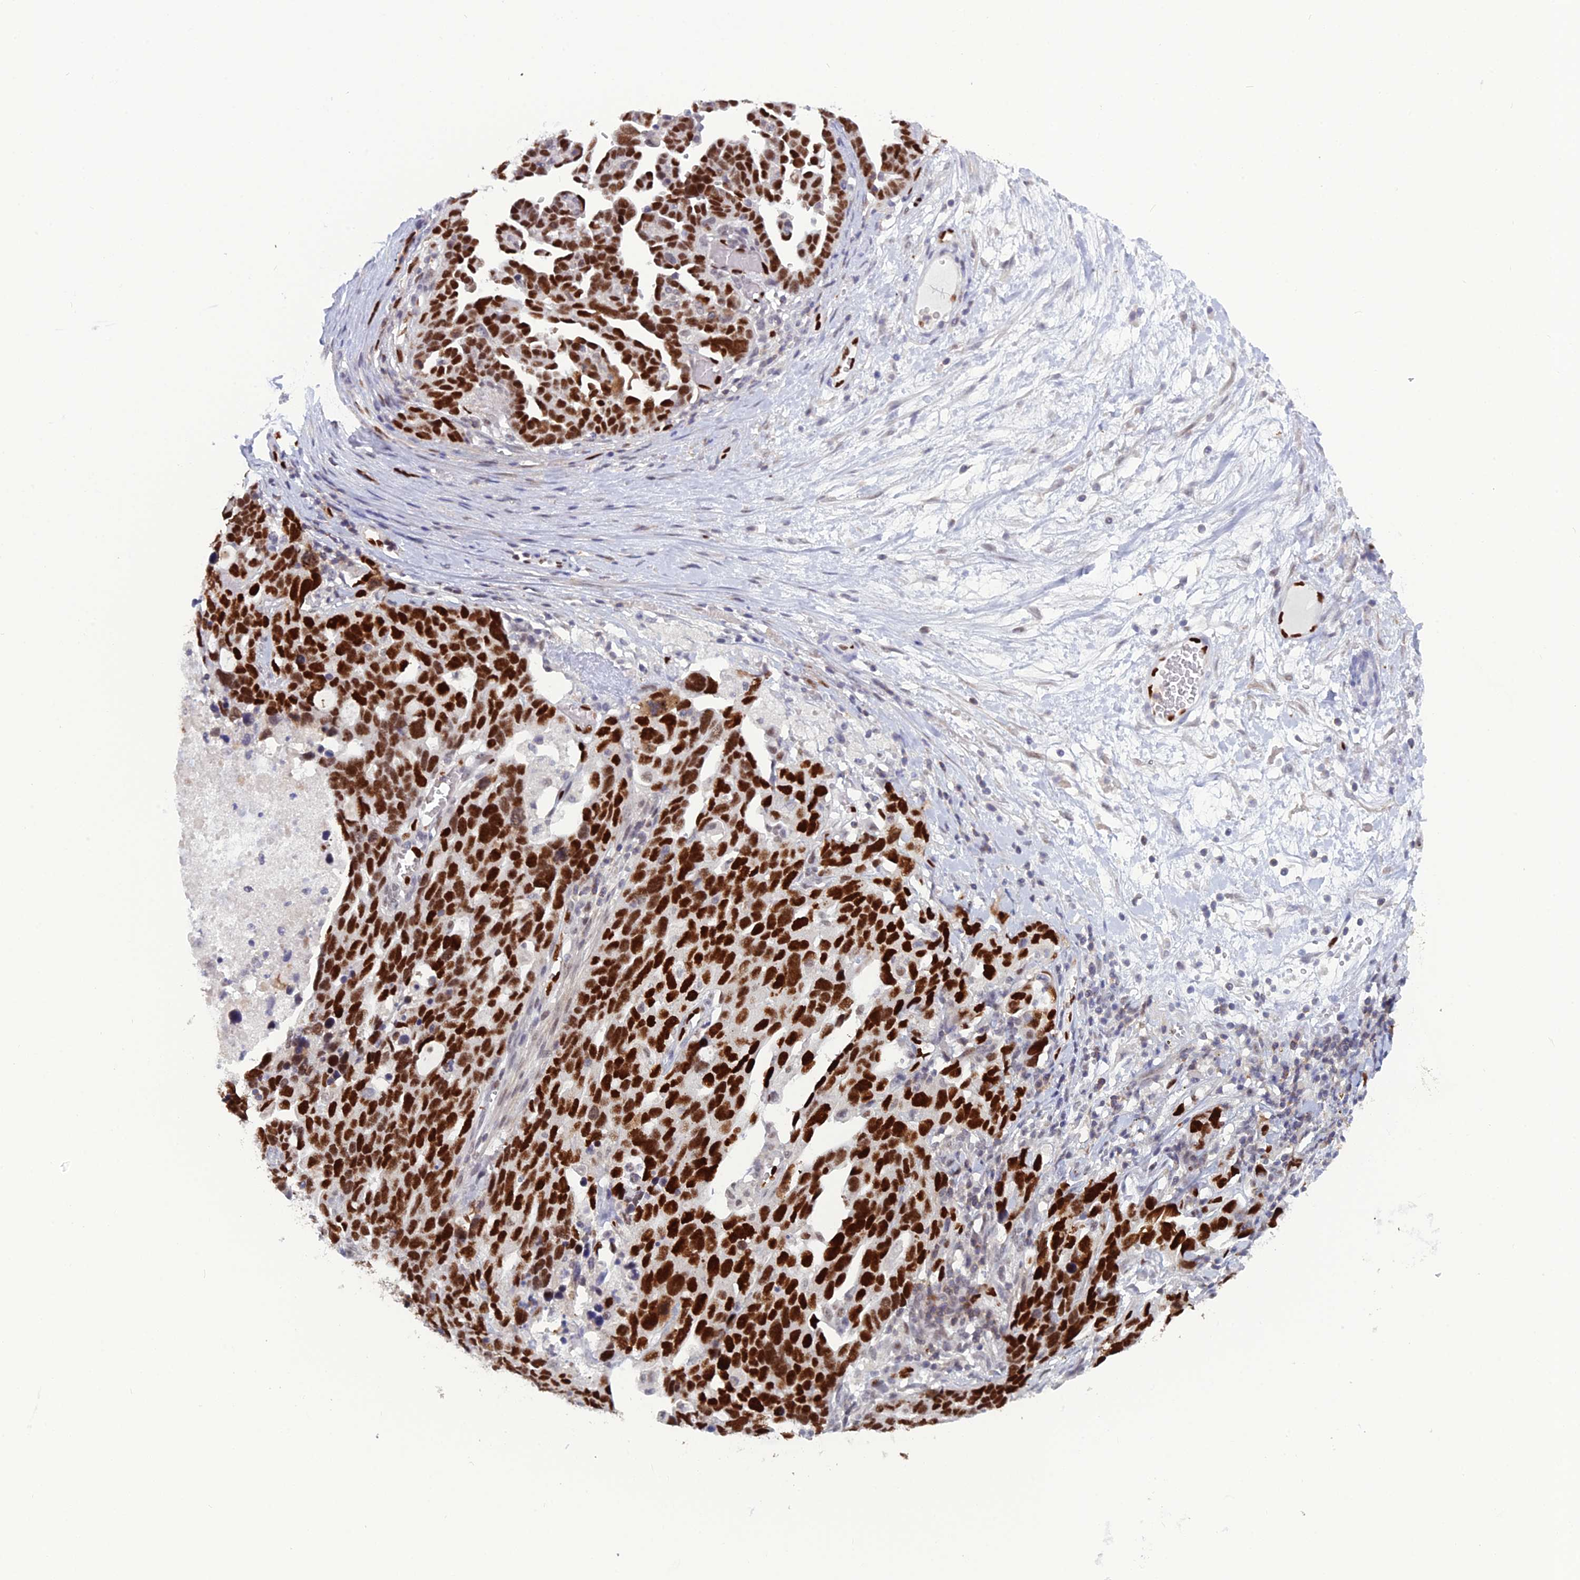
{"staining": {"intensity": "strong", "quantity": ">75%", "location": "nuclear"}, "tissue": "ovarian cancer", "cell_type": "Tumor cells", "image_type": "cancer", "snomed": [{"axis": "morphology", "description": "Cystadenocarcinoma, serous, NOS"}, {"axis": "topography", "description": "Ovary"}], "caption": "About >75% of tumor cells in ovarian serous cystadenocarcinoma exhibit strong nuclear protein expression as visualized by brown immunohistochemical staining.", "gene": "NOL4L", "patient": {"sex": "female", "age": 54}}